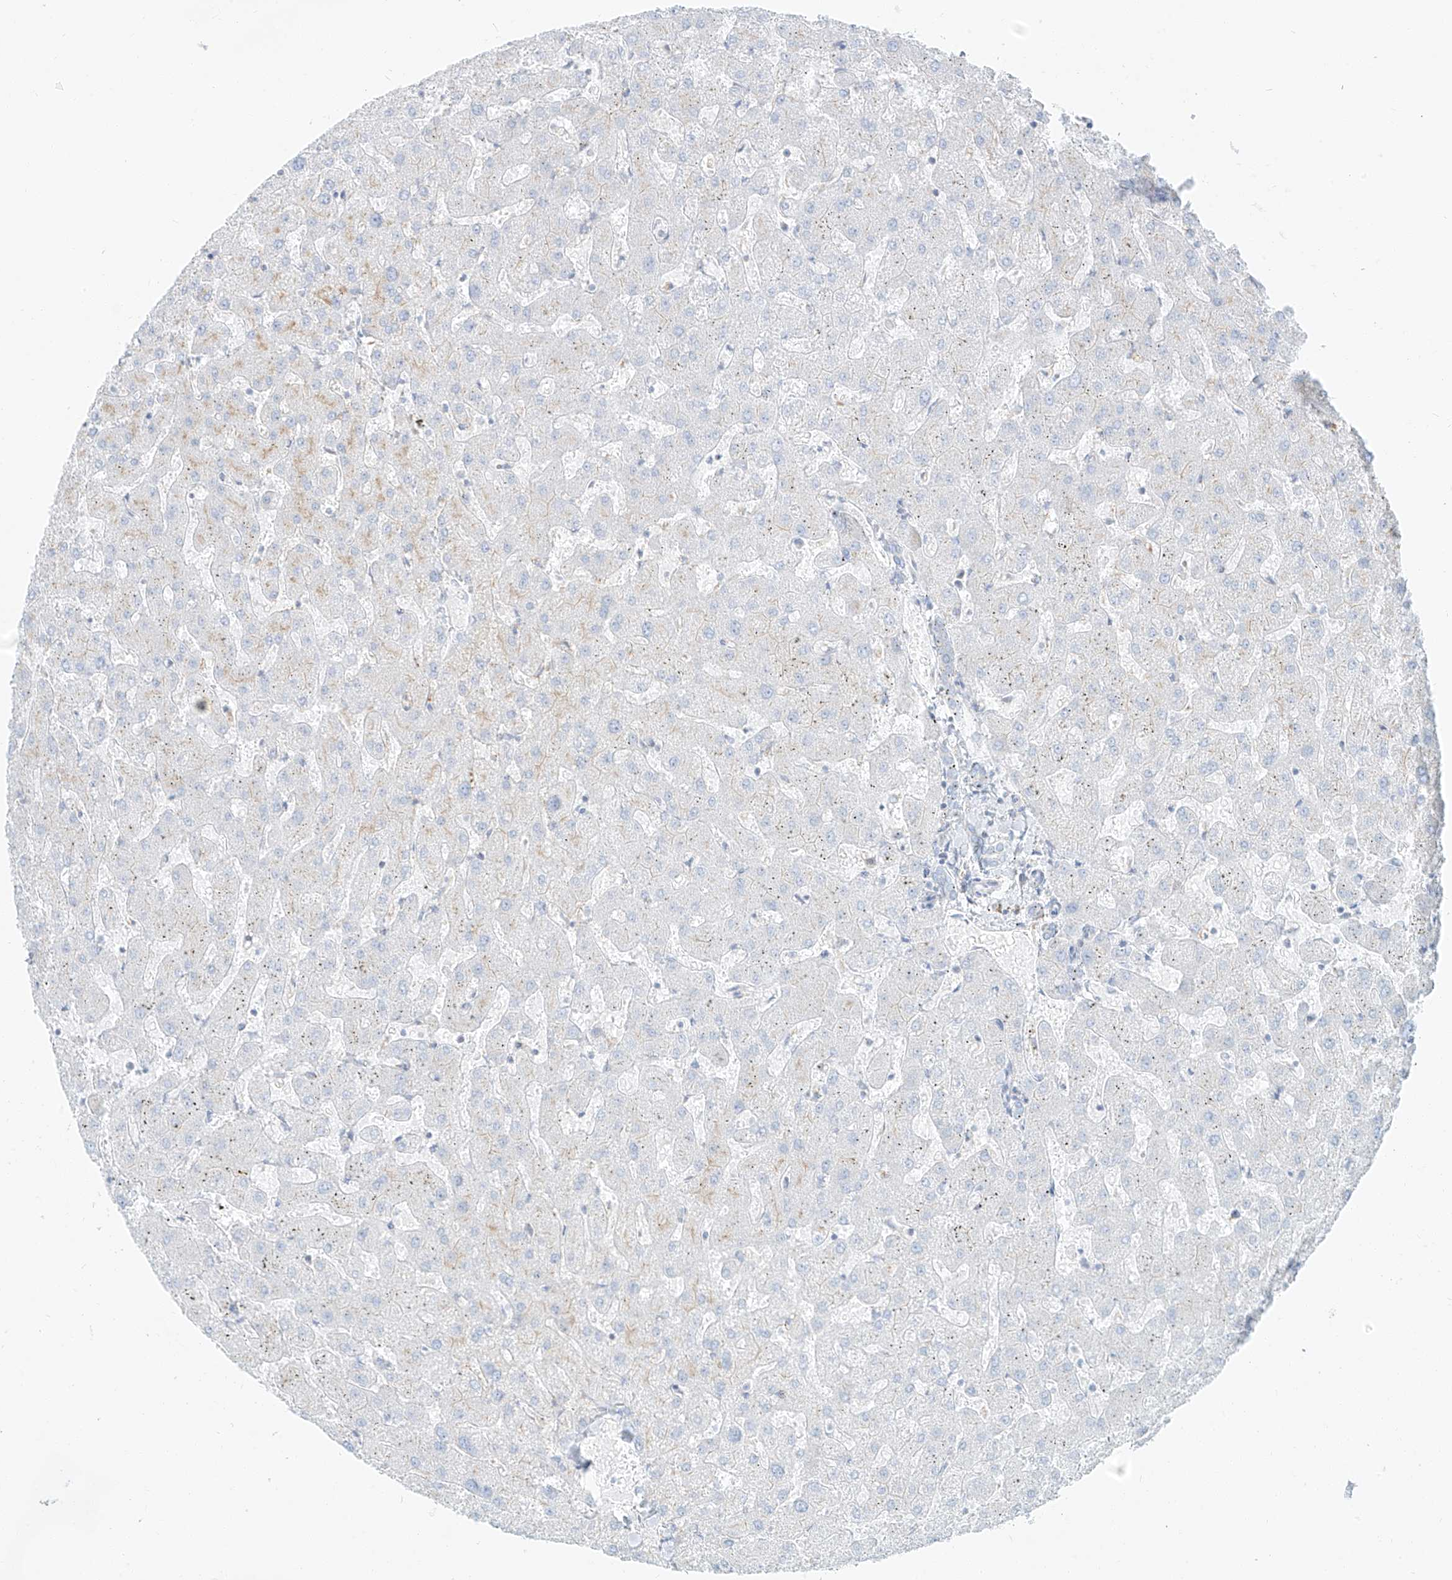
{"staining": {"intensity": "negative", "quantity": "none", "location": "none"}, "tissue": "liver", "cell_type": "Cholangiocytes", "image_type": "normal", "snomed": [{"axis": "morphology", "description": "Normal tissue, NOS"}, {"axis": "topography", "description": "Liver"}], "caption": "The histopathology image reveals no significant expression in cholangiocytes of liver. The staining is performed using DAB (3,3'-diaminobenzidine) brown chromogen with nuclei counter-stained in using hematoxylin.", "gene": "SLC35F6", "patient": {"sex": "female", "age": 63}}